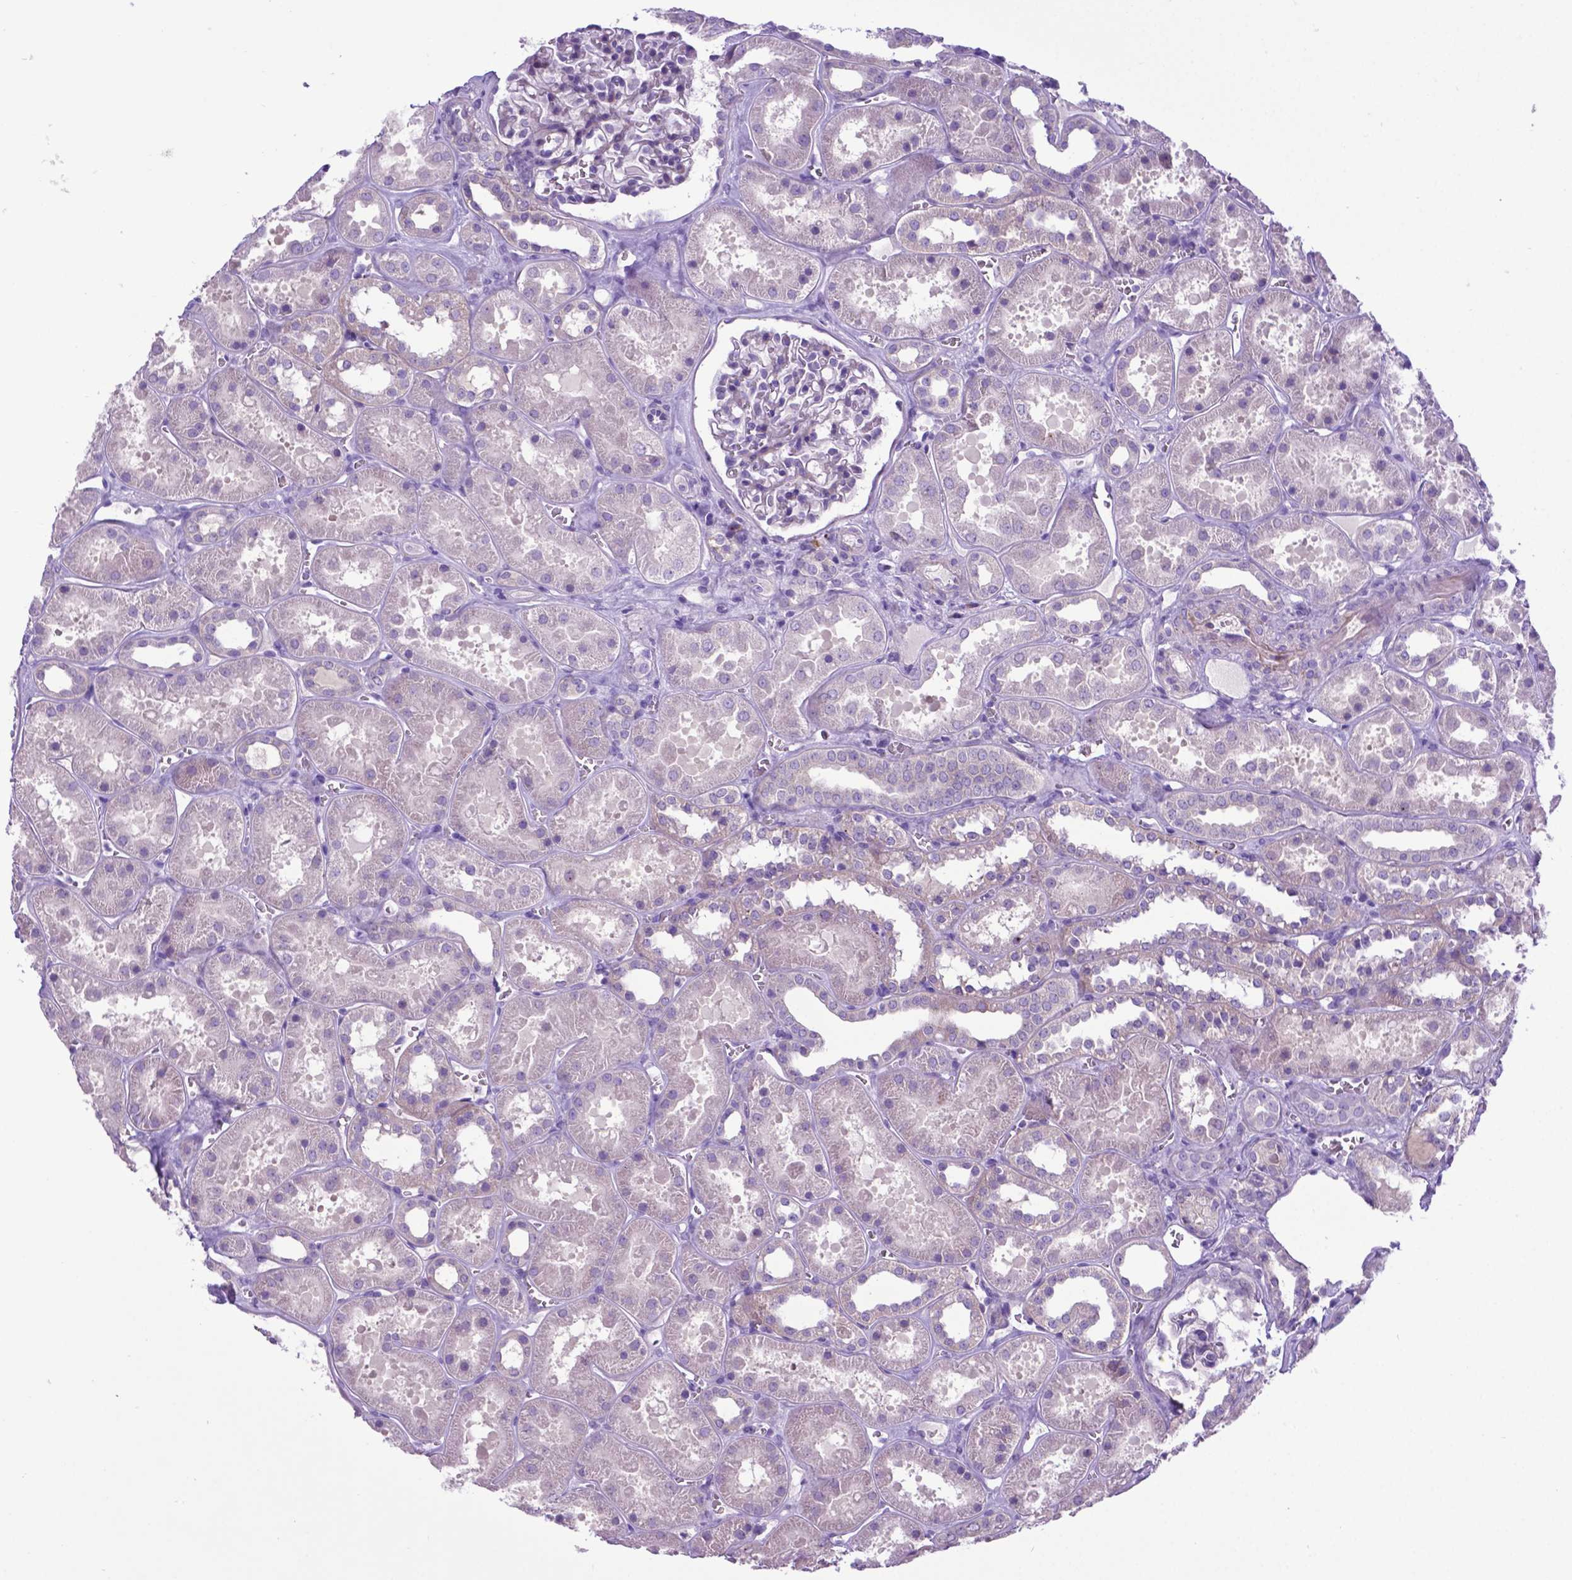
{"staining": {"intensity": "negative", "quantity": "none", "location": "none"}, "tissue": "kidney", "cell_type": "Cells in glomeruli", "image_type": "normal", "snomed": [{"axis": "morphology", "description": "Normal tissue, NOS"}, {"axis": "topography", "description": "Kidney"}], "caption": "Protein analysis of normal kidney exhibits no significant expression in cells in glomeruli.", "gene": "ADRA2B", "patient": {"sex": "female", "age": 41}}